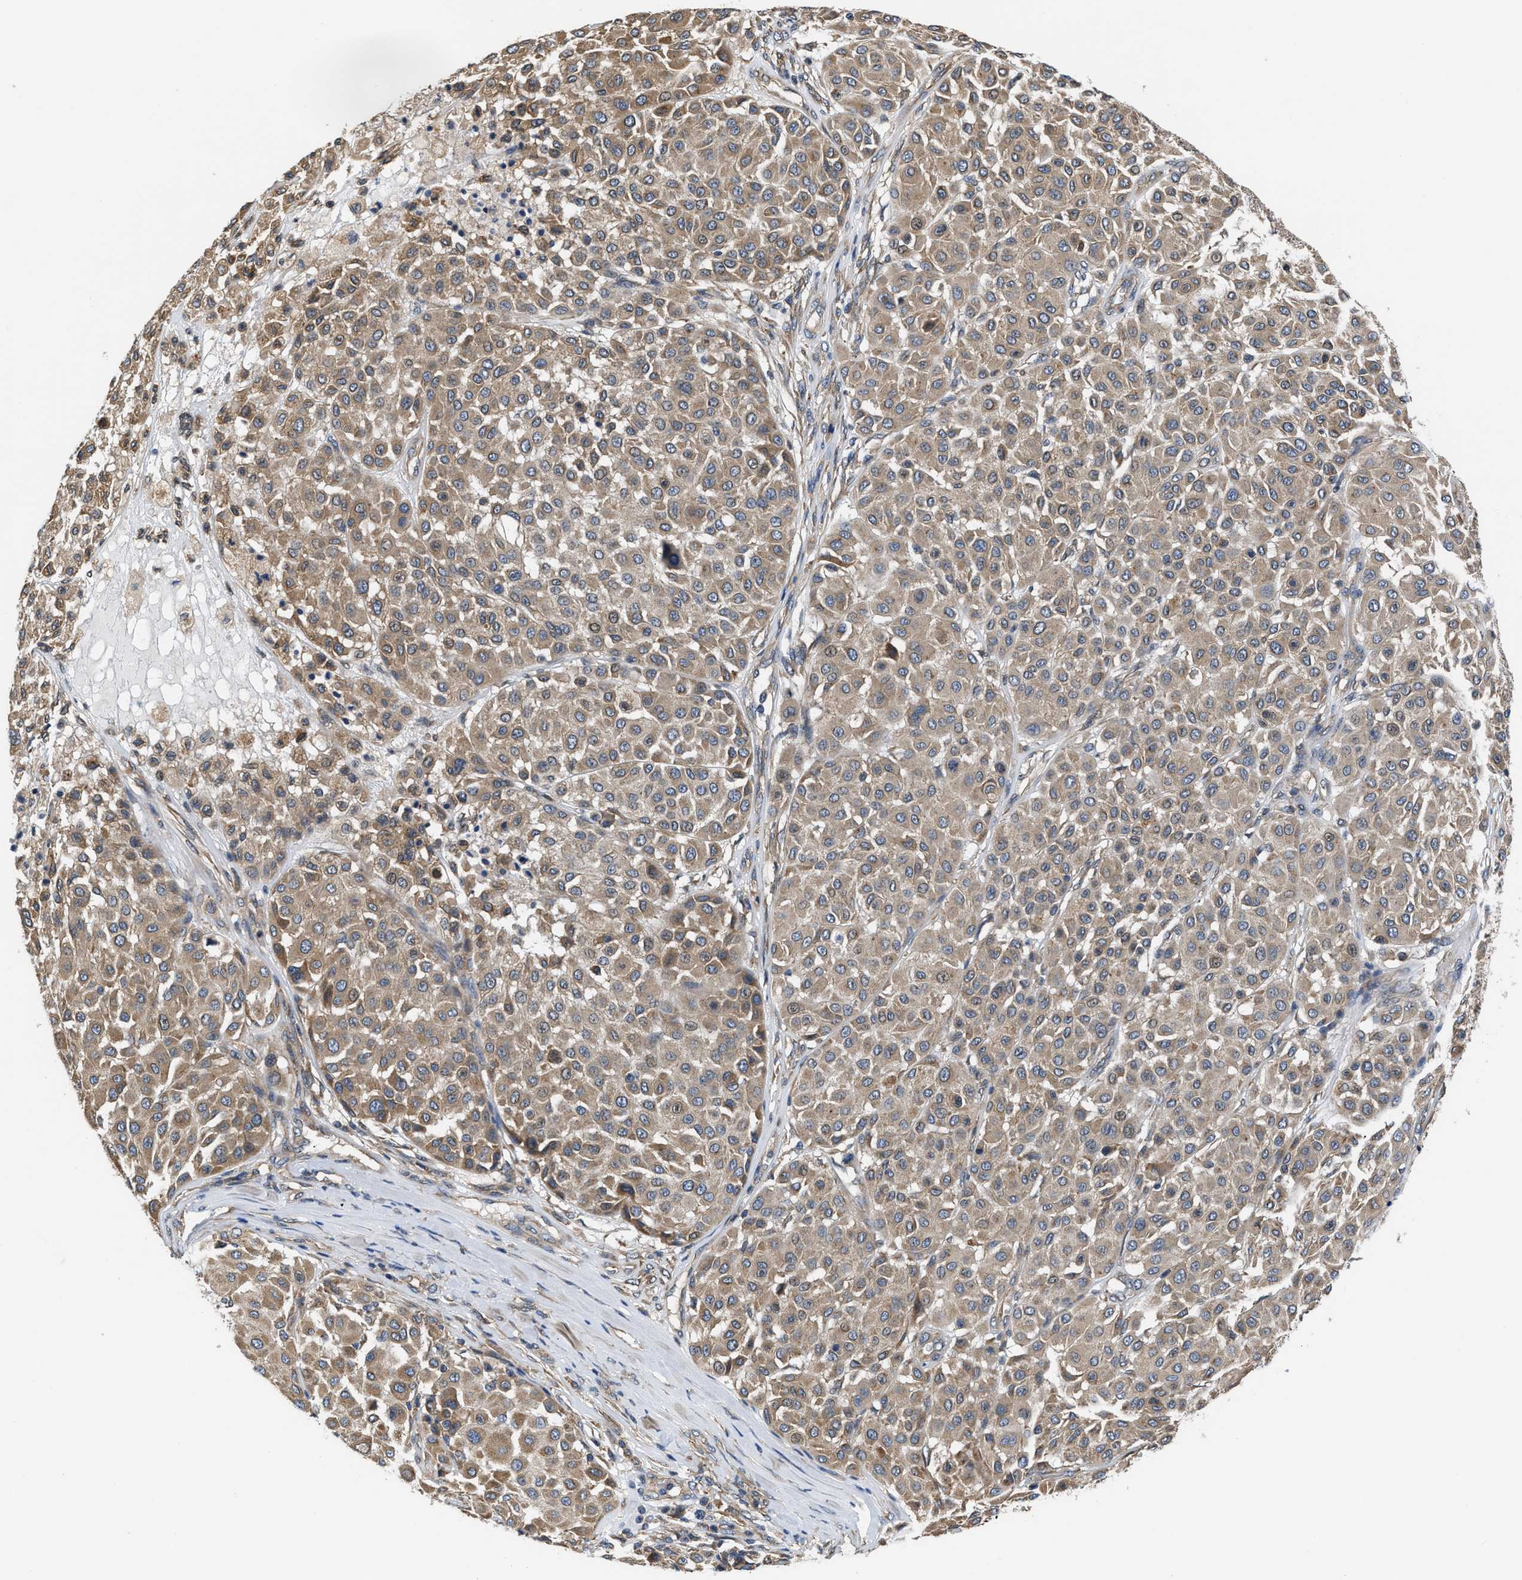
{"staining": {"intensity": "moderate", "quantity": ">75%", "location": "cytoplasmic/membranous"}, "tissue": "melanoma", "cell_type": "Tumor cells", "image_type": "cancer", "snomed": [{"axis": "morphology", "description": "Malignant melanoma, Metastatic site"}, {"axis": "topography", "description": "Soft tissue"}], "caption": "This photomicrograph displays immunohistochemistry (IHC) staining of human melanoma, with medium moderate cytoplasmic/membranous positivity in about >75% of tumor cells.", "gene": "CEP128", "patient": {"sex": "male", "age": 41}}